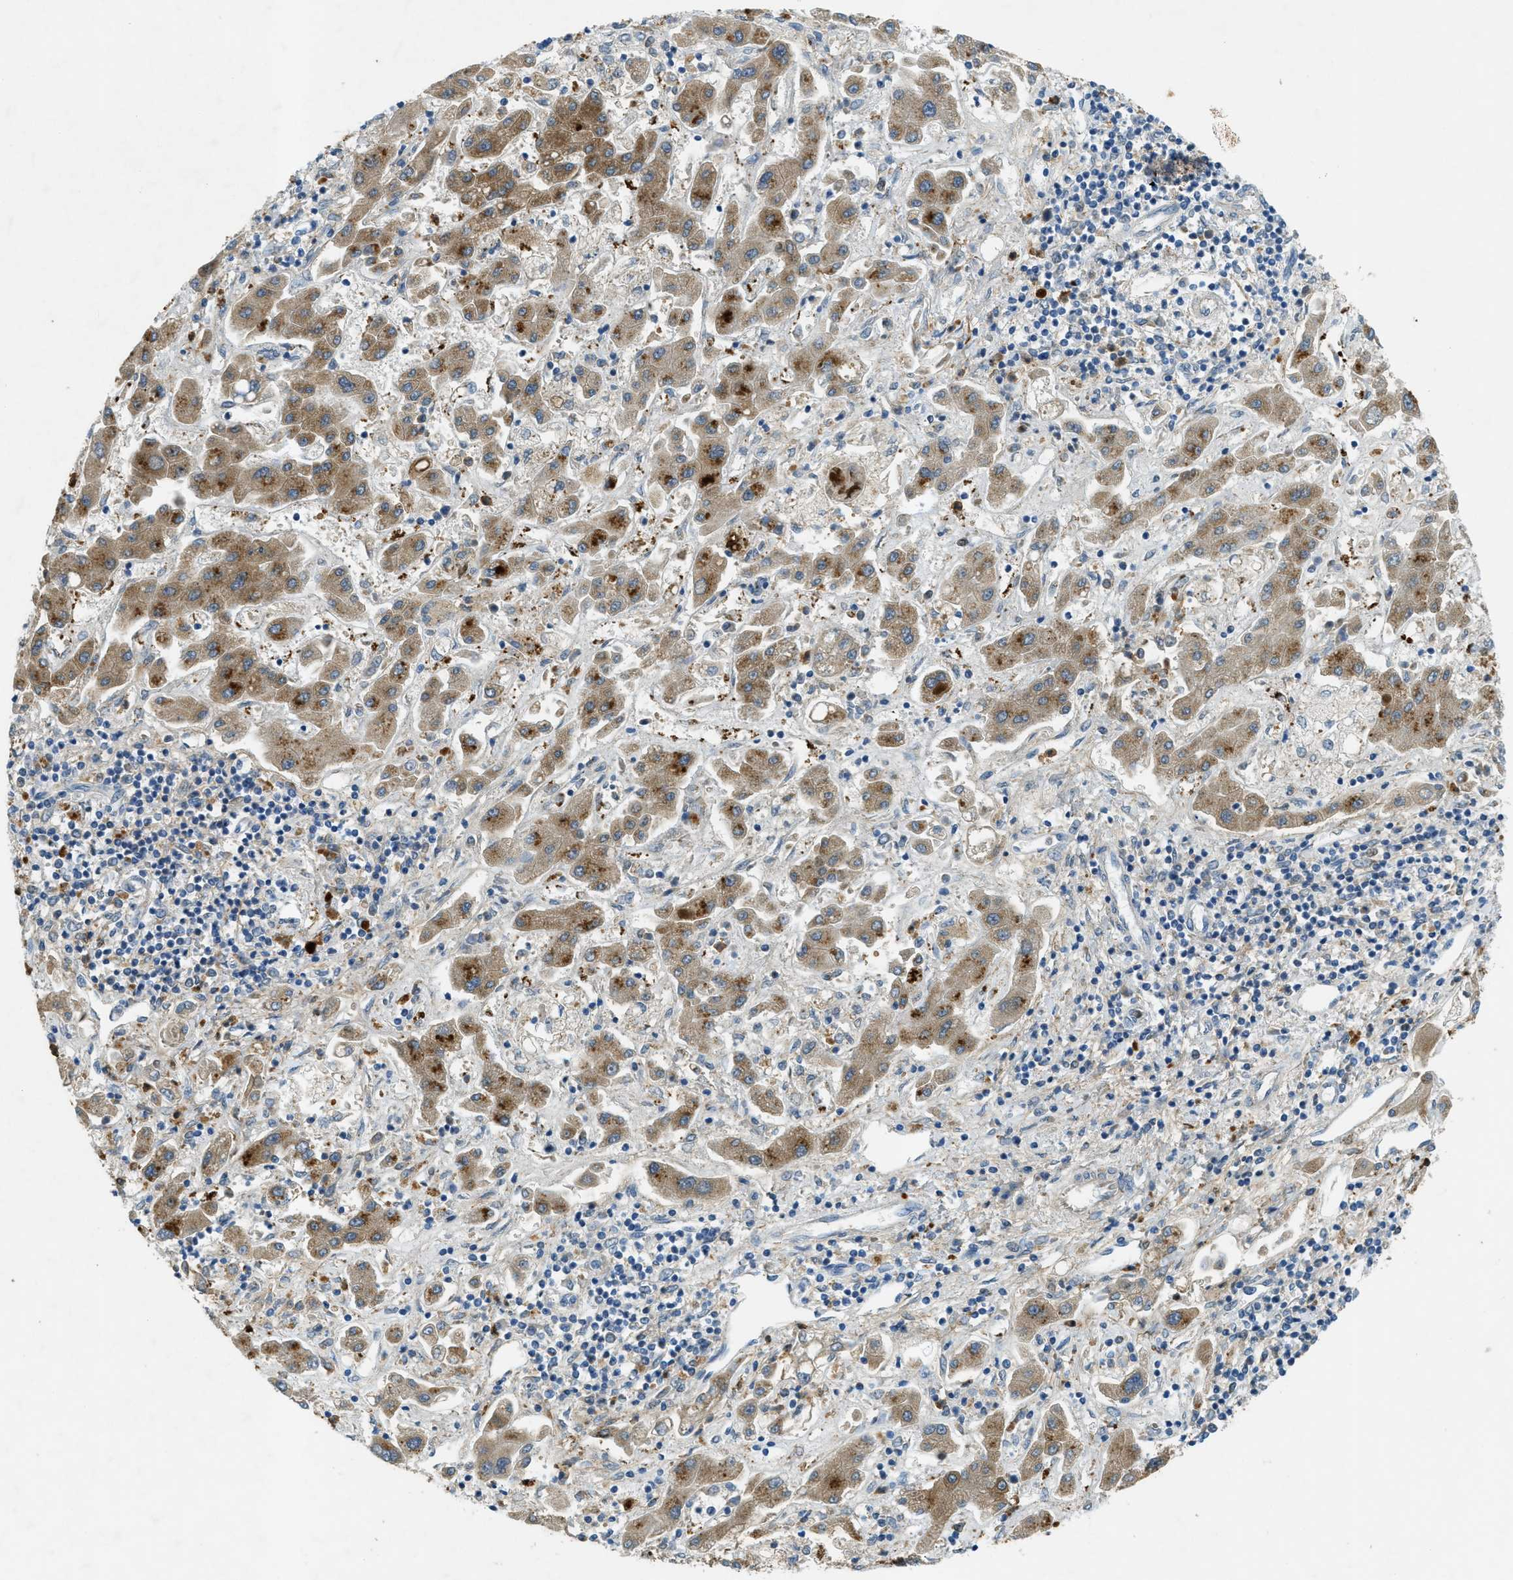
{"staining": {"intensity": "moderate", "quantity": ">75%", "location": "cytoplasmic/membranous"}, "tissue": "liver cancer", "cell_type": "Tumor cells", "image_type": "cancer", "snomed": [{"axis": "morphology", "description": "Cholangiocarcinoma"}, {"axis": "topography", "description": "Liver"}], "caption": "Liver cancer tissue displays moderate cytoplasmic/membranous expression in approximately >75% of tumor cells, visualized by immunohistochemistry. The protein of interest is shown in brown color, while the nuclei are stained blue.", "gene": "SNX14", "patient": {"sex": "male", "age": 50}}